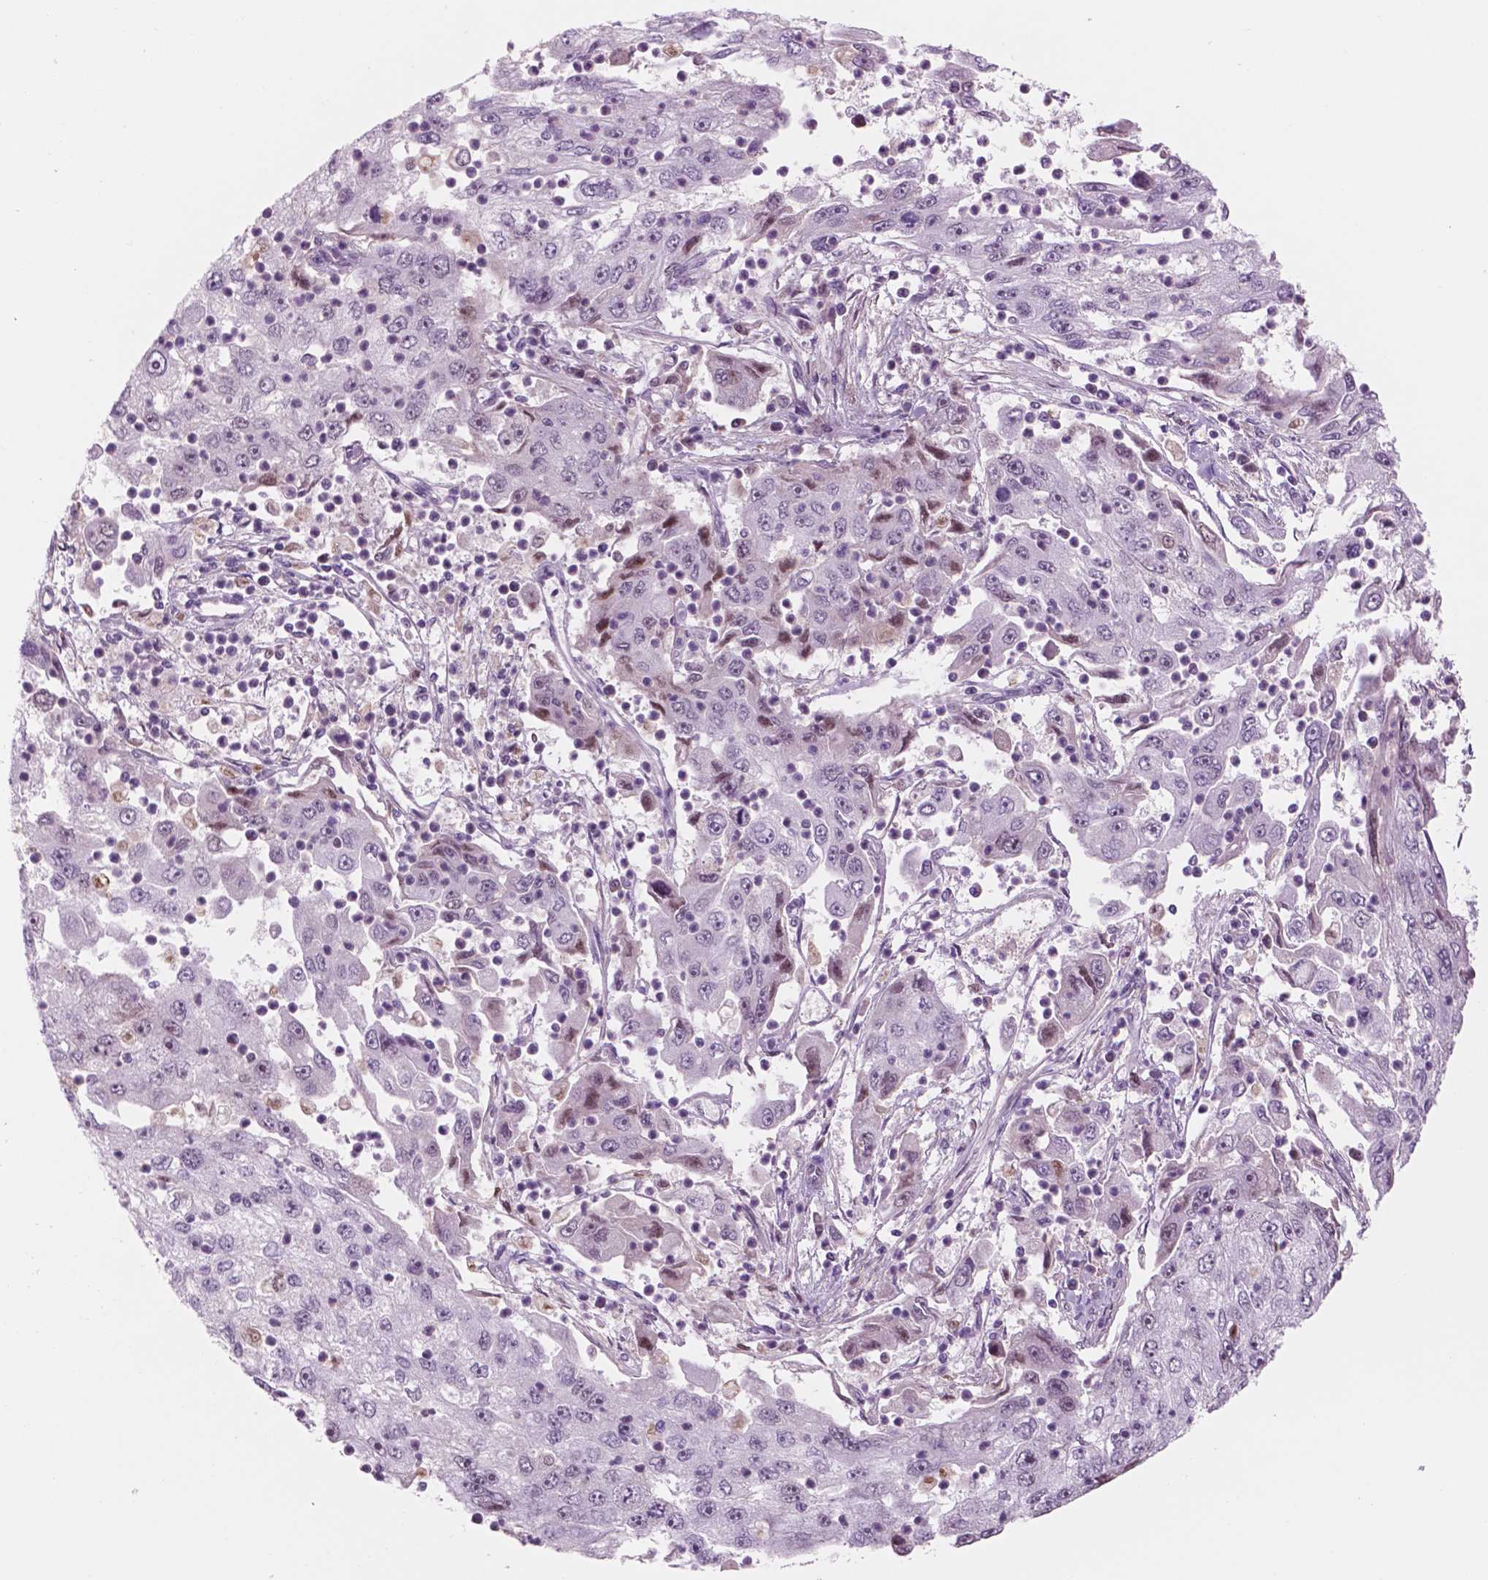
{"staining": {"intensity": "negative", "quantity": "none", "location": "none"}, "tissue": "cervical cancer", "cell_type": "Tumor cells", "image_type": "cancer", "snomed": [{"axis": "morphology", "description": "Squamous cell carcinoma, NOS"}, {"axis": "topography", "description": "Cervix"}], "caption": "This is a image of immunohistochemistry staining of cervical cancer (squamous cell carcinoma), which shows no staining in tumor cells.", "gene": "CTR9", "patient": {"sex": "female", "age": 36}}